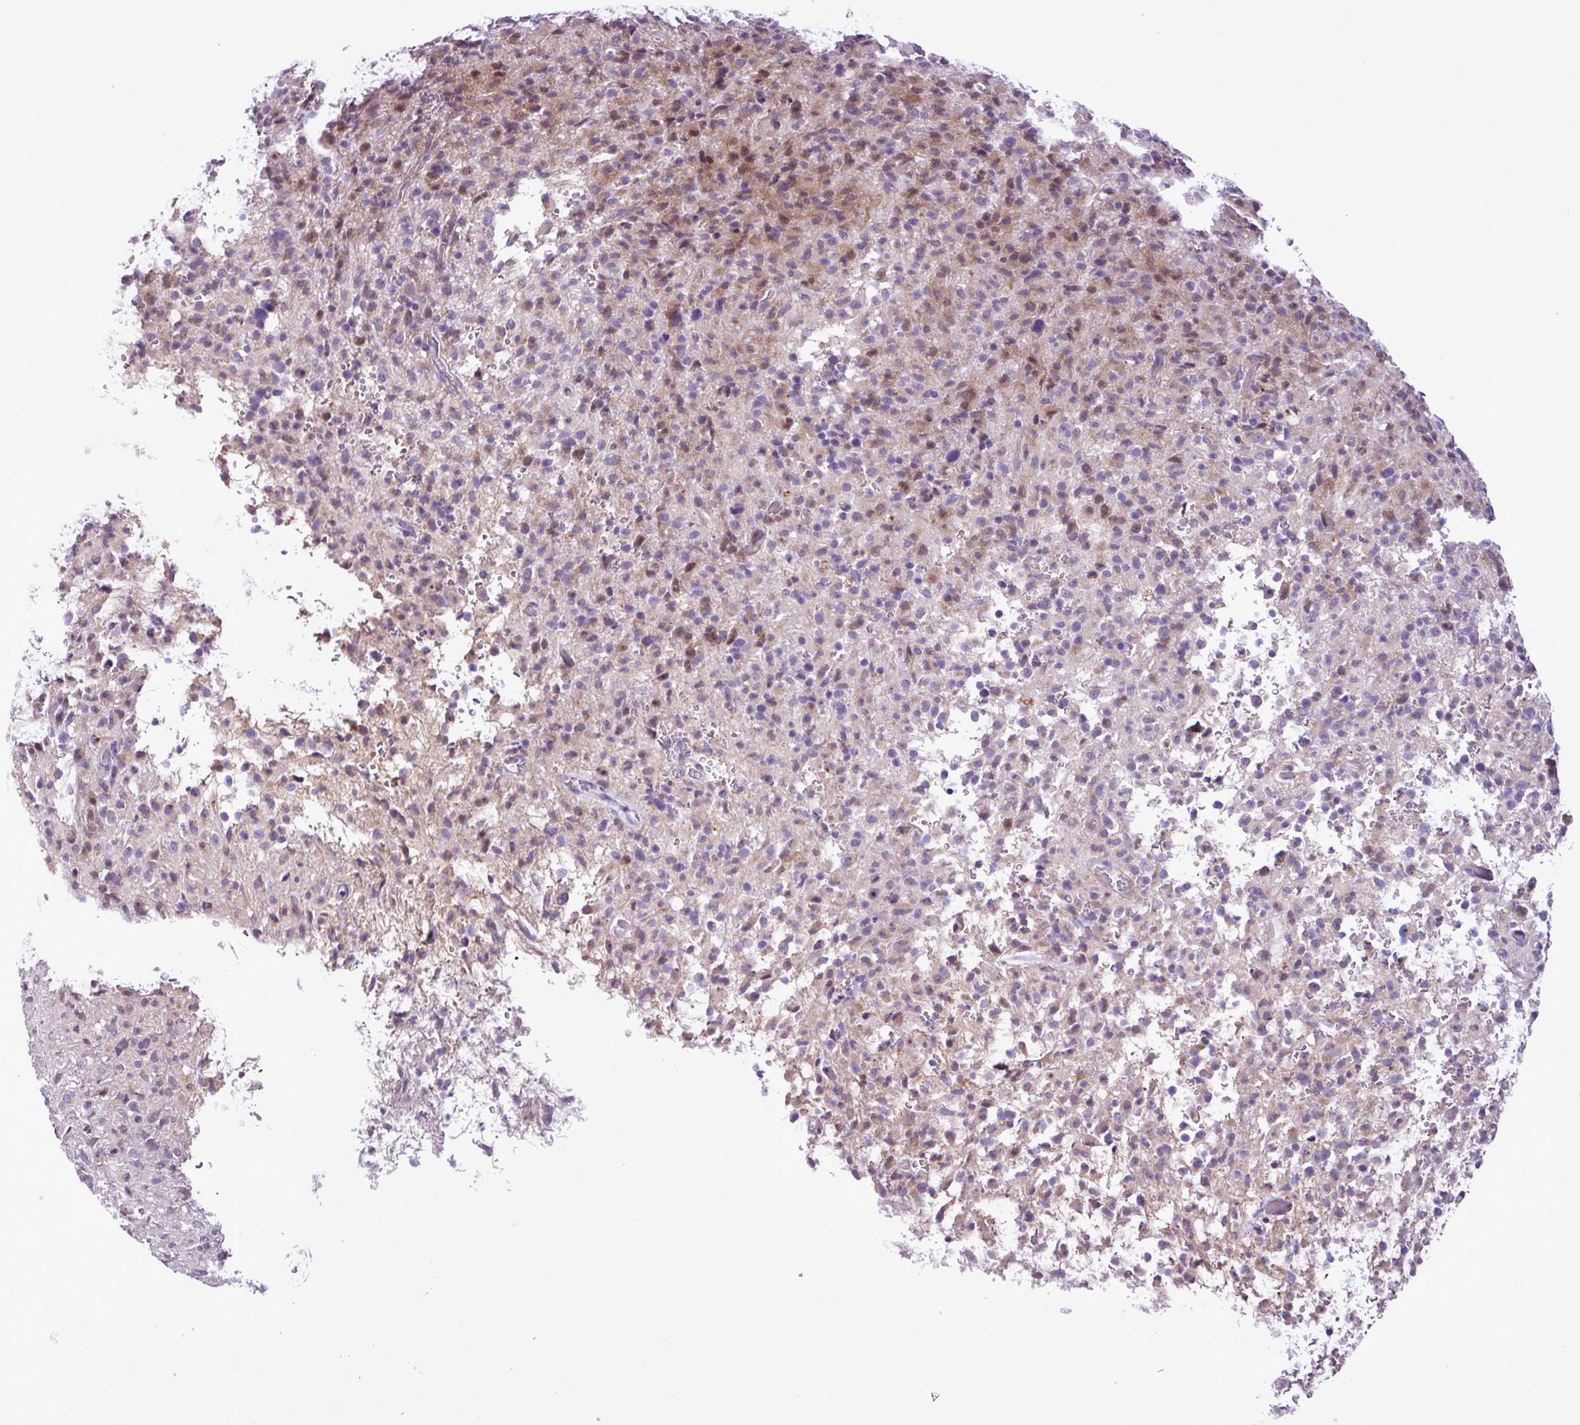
{"staining": {"intensity": "moderate", "quantity": "<25%", "location": "cytoplasmic/membranous,nuclear"}, "tissue": "glioma", "cell_type": "Tumor cells", "image_type": "cancer", "snomed": [{"axis": "morphology", "description": "Glioma, malignant, High grade"}, {"axis": "topography", "description": "Brain"}], "caption": "Glioma stained for a protein demonstrates moderate cytoplasmic/membranous and nuclear positivity in tumor cells.", "gene": "ZNF354A", "patient": {"sex": "female", "age": 57}}